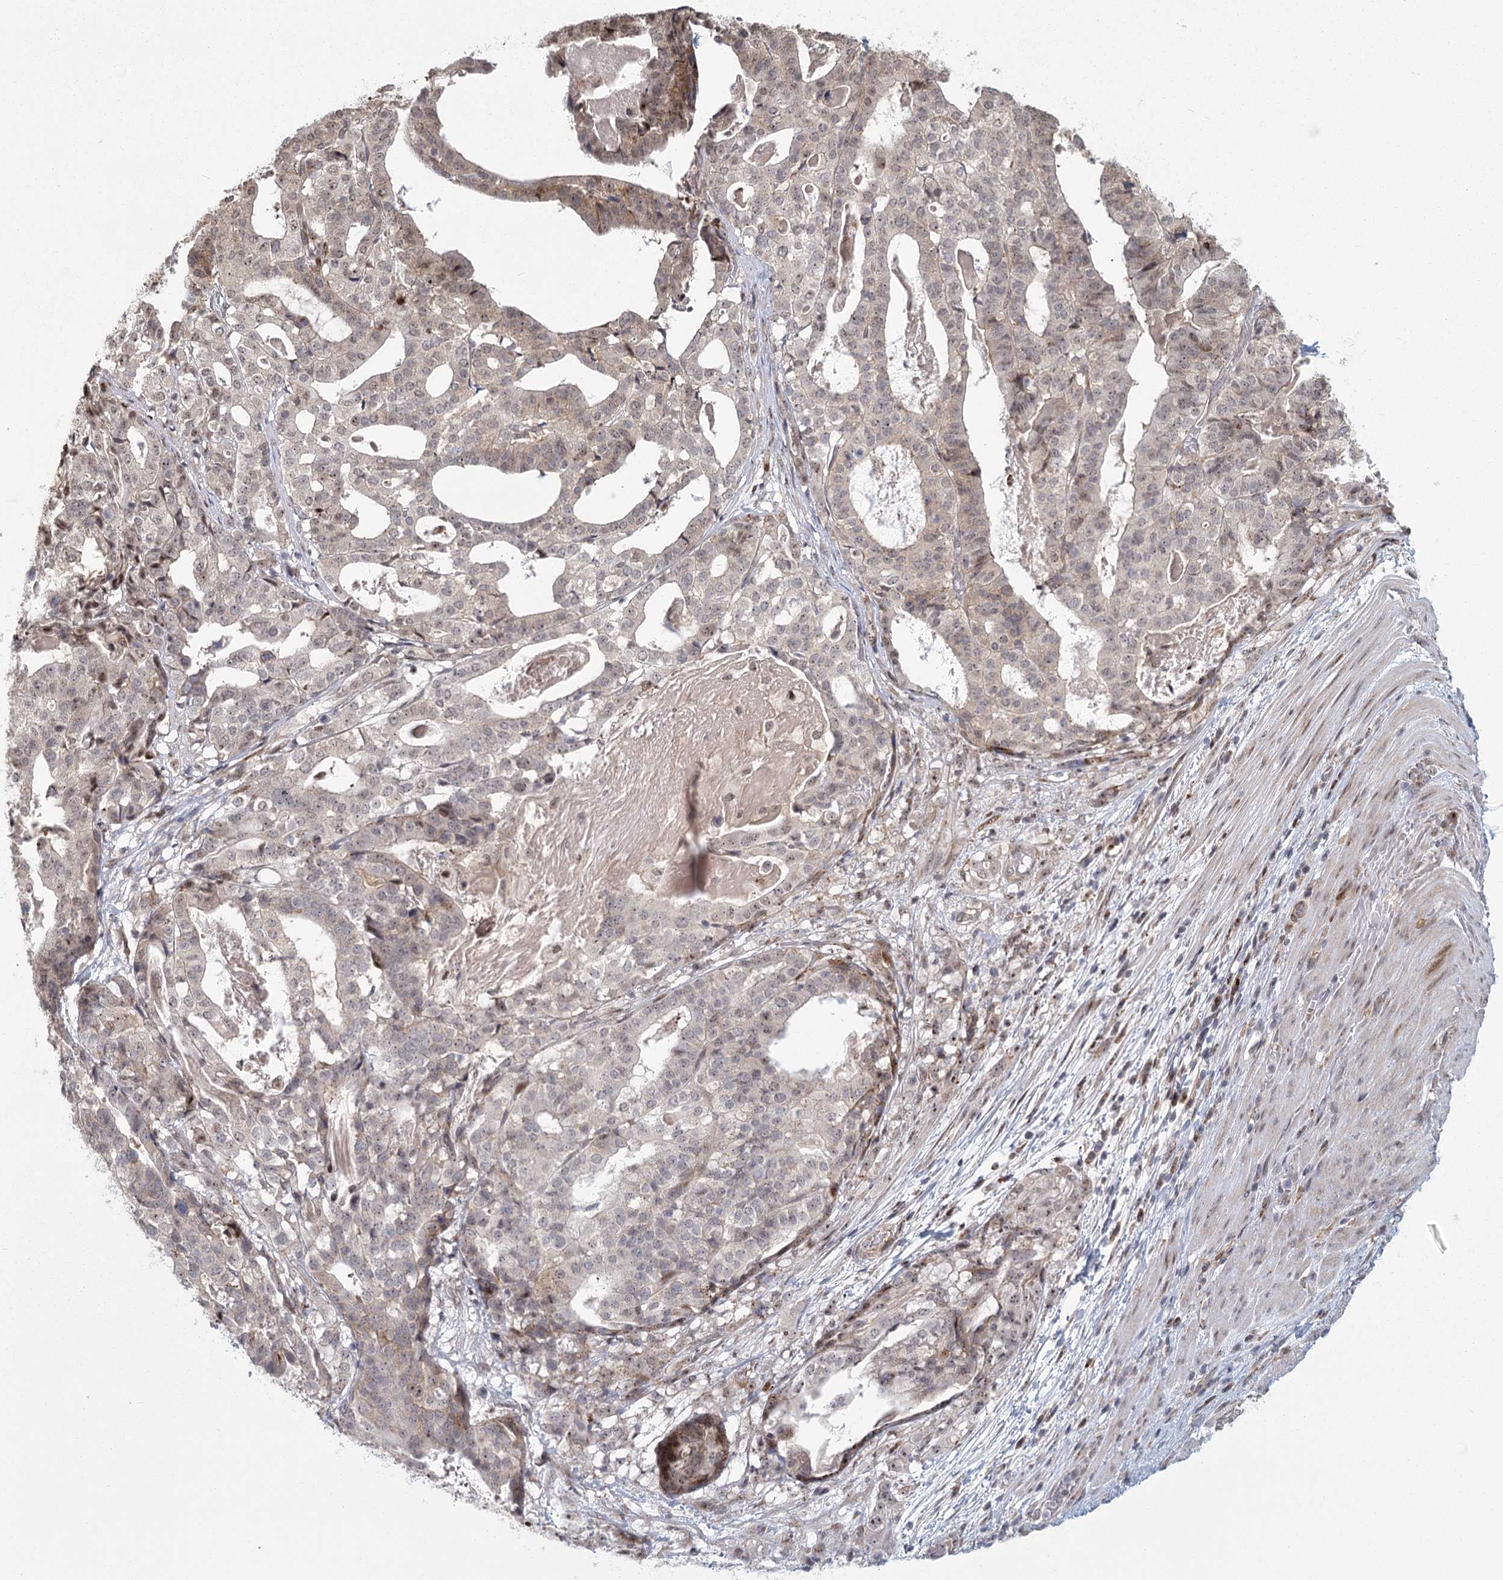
{"staining": {"intensity": "moderate", "quantity": "<25%", "location": "nuclear"}, "tissue": "stomach cancer", "cell_type": "Tumor cells", "image_type": "cancer", "snomed": [{"axis": "morphology", "description": "Adenocarcinoma, NOS"}, {"axis": "topography", "description": "Stomach"}], "caption": "Adenocarcinoma (stomach) tissue exhibits moderate nuclear positivity in approximately <25% of tumor cells", "gene": "PARM1", "patient": {"sex": "male", "age": 48}}